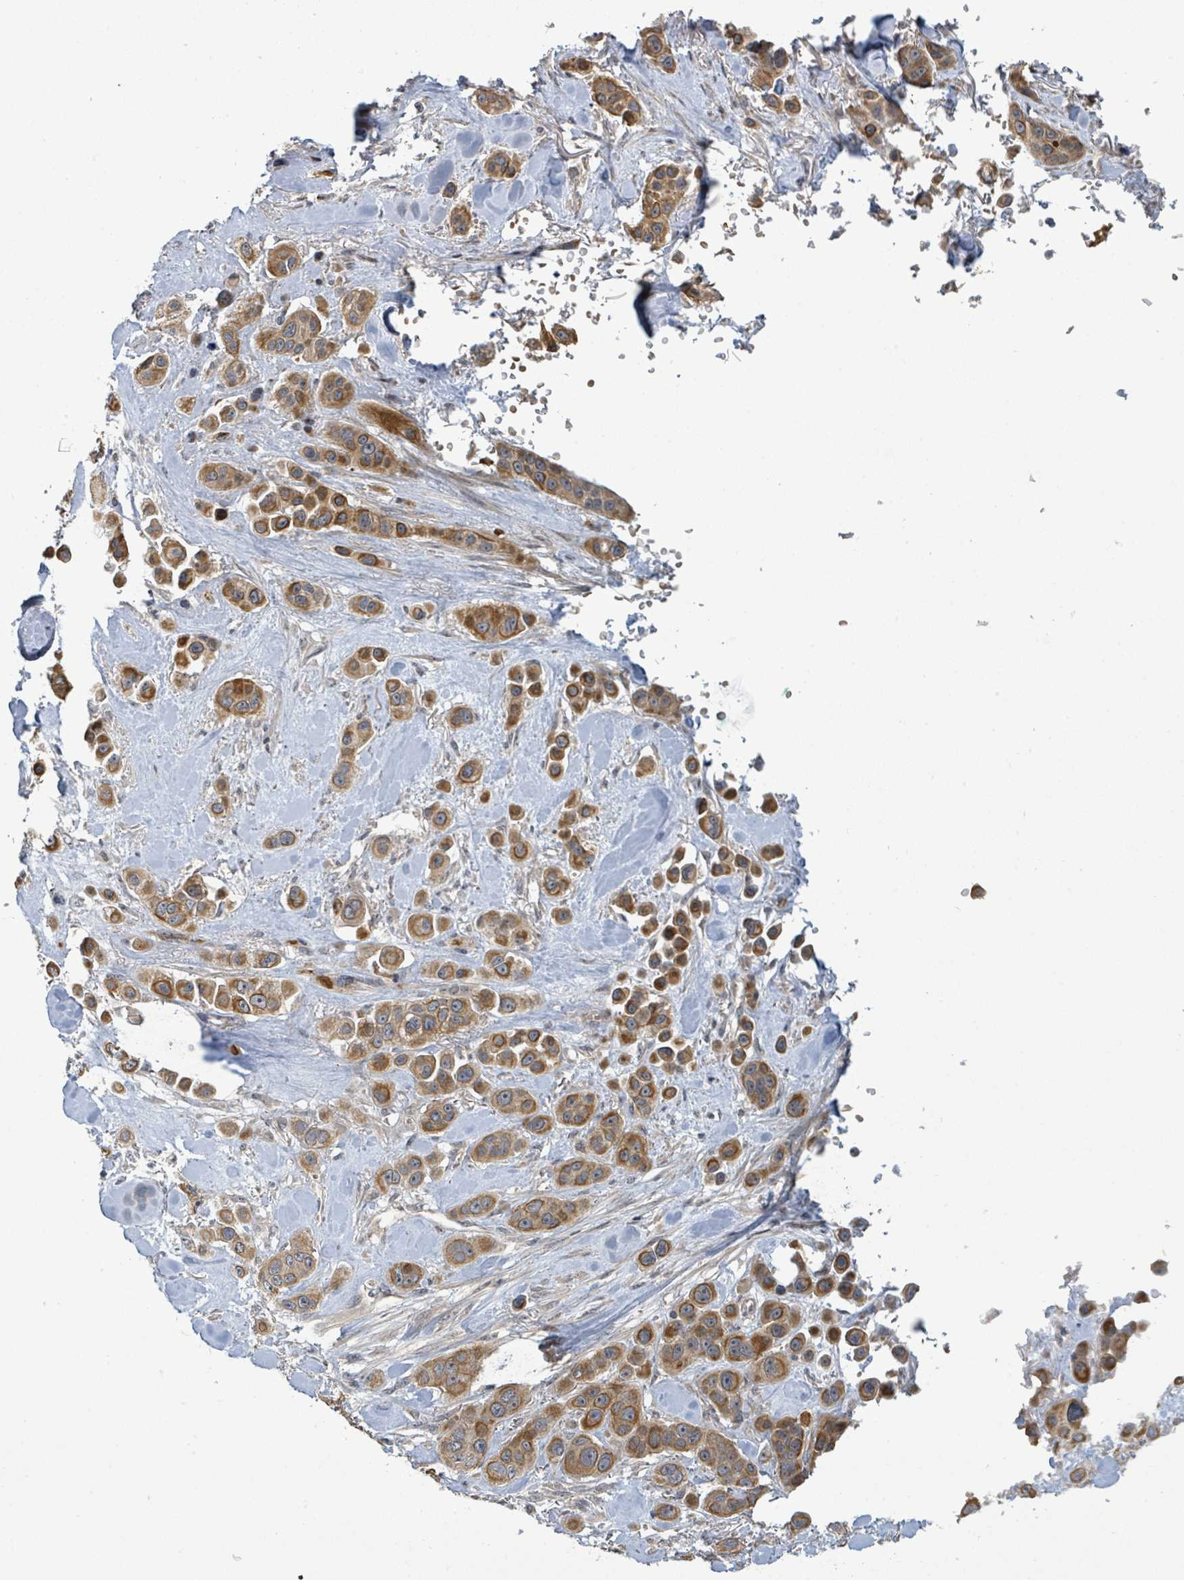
{"staining": {"intensity": "moderate", "quantity": ">75%", "location": "cytoplasmic/membranous"}, "tissue": "skin cancer", "cell_type": "Tumor cells", "image_type": "cancer", "snomed": [{"axis": "morphology", "description": "Squamous cell carcinoma, NOS"}, {"axis": "topography", "description": "Skin"}], "caption": "Tumor cells show medium levels of moderate cytoplasmic/membranous staining in about >75% of cells in skin cancer (squamous cell carcinoma). The protein of interest is shown in brown color, while the nuclei are stained blue.", "gene": "ITGA11", "patient": {"sex": "male", "age": 67}}